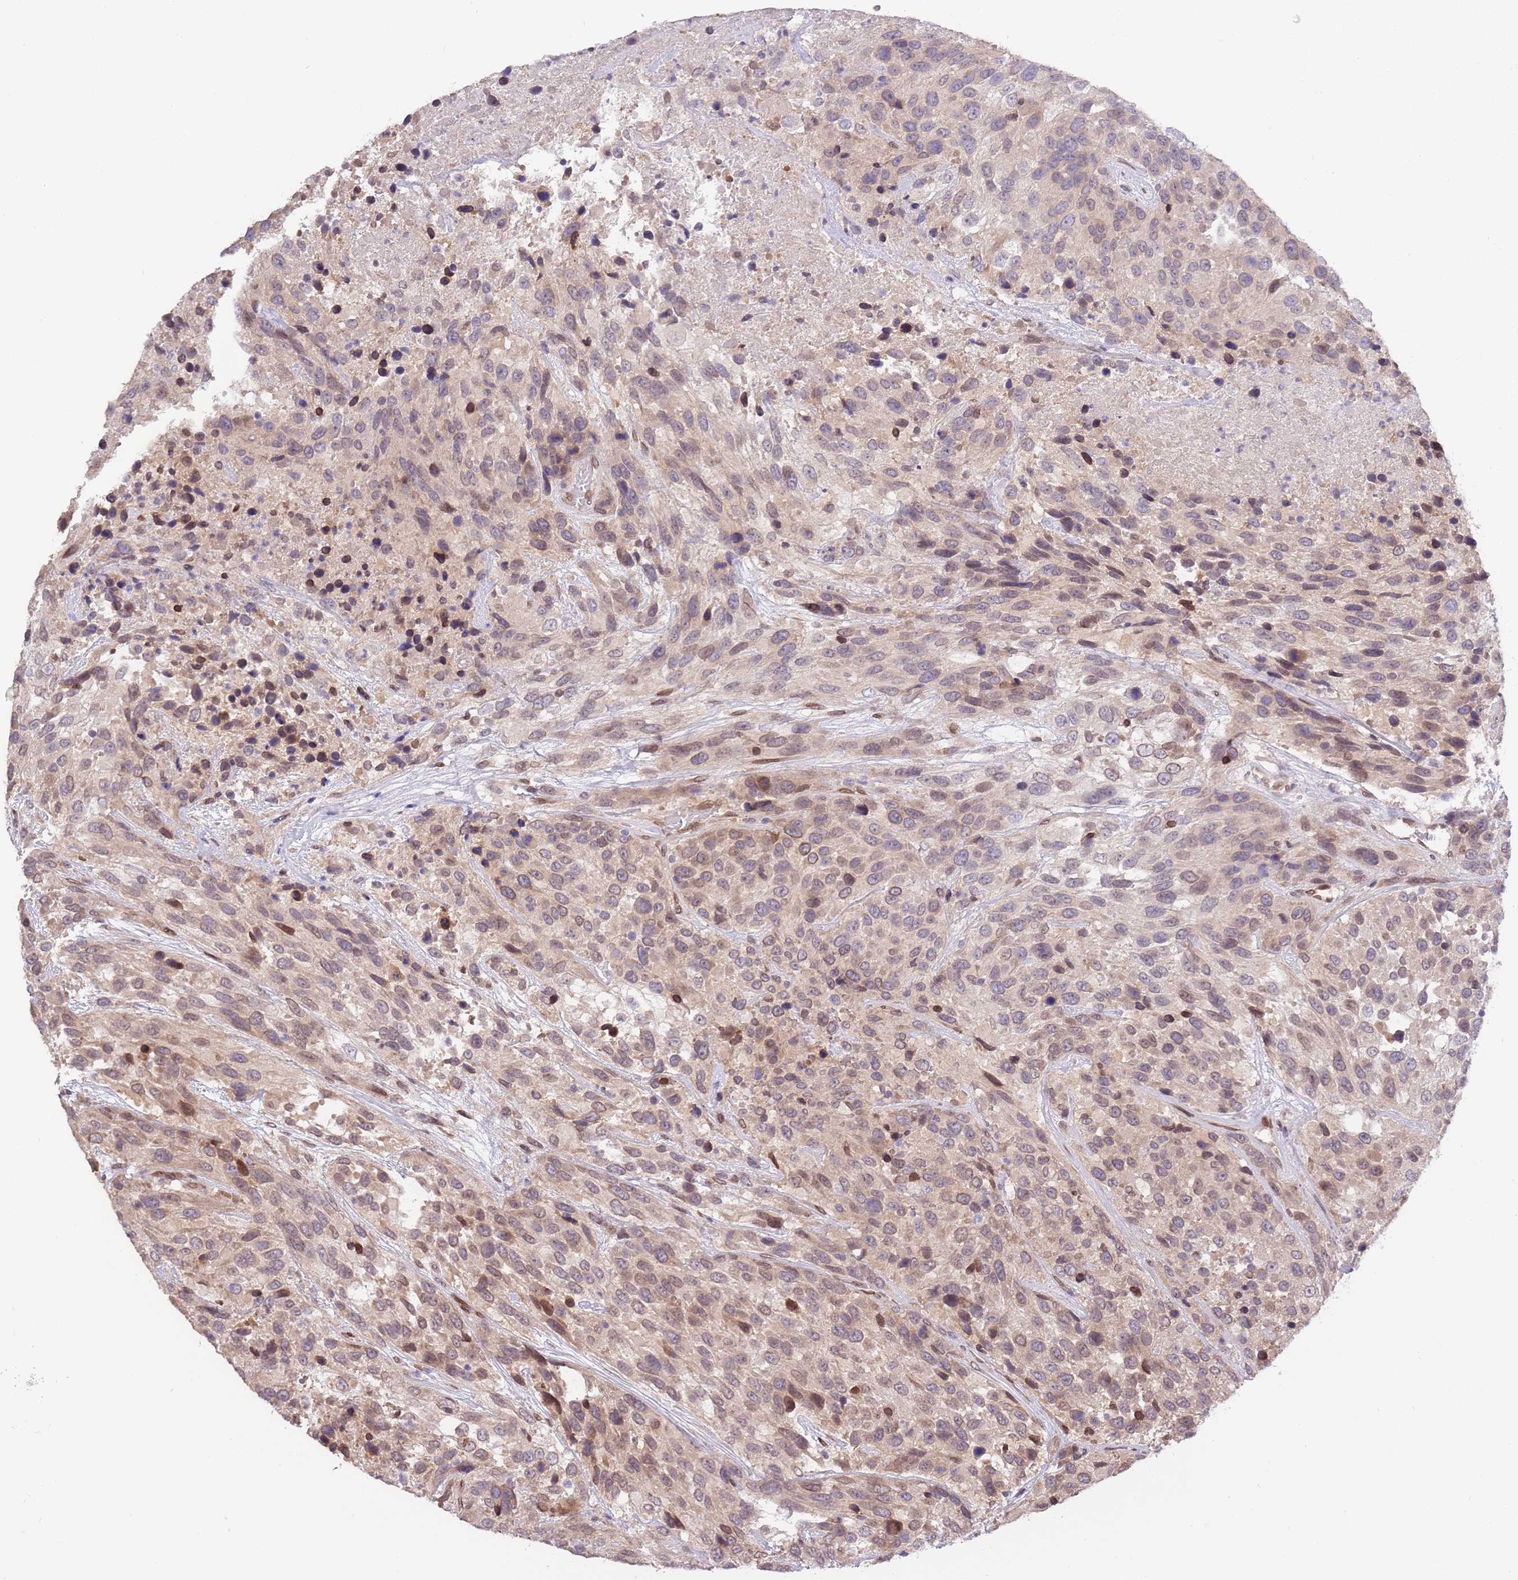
{"staining": {"intensity": "weak", "quantity": "25%-75%", "location": "cytoplasmic/membranous,nuclear"}, "tissue": "urothelial cancer", "cell_type": "Tumor cells", "image_type": "cancer", "snomed": [{"axis": "morphology", "description": "Urothelial carcinoma, High grade"}, {"axis": "topography", "description": "Urinary bladder"}], "caption": "A high-resolution histopathology image shows immunohistochemistry staining of urothelial cancer, which displays weak cytoplasmic/membranous and nuclear staining in about 25%-75% of tumor cells. The staining was performed using DAB (3,3'-diaminobenzidine), with brown indicating positive protein expression. Nuclei are stained blue with hematoxylin.", "gene": "ZNF665", "patient": {"sex": "female", "age": 70}}